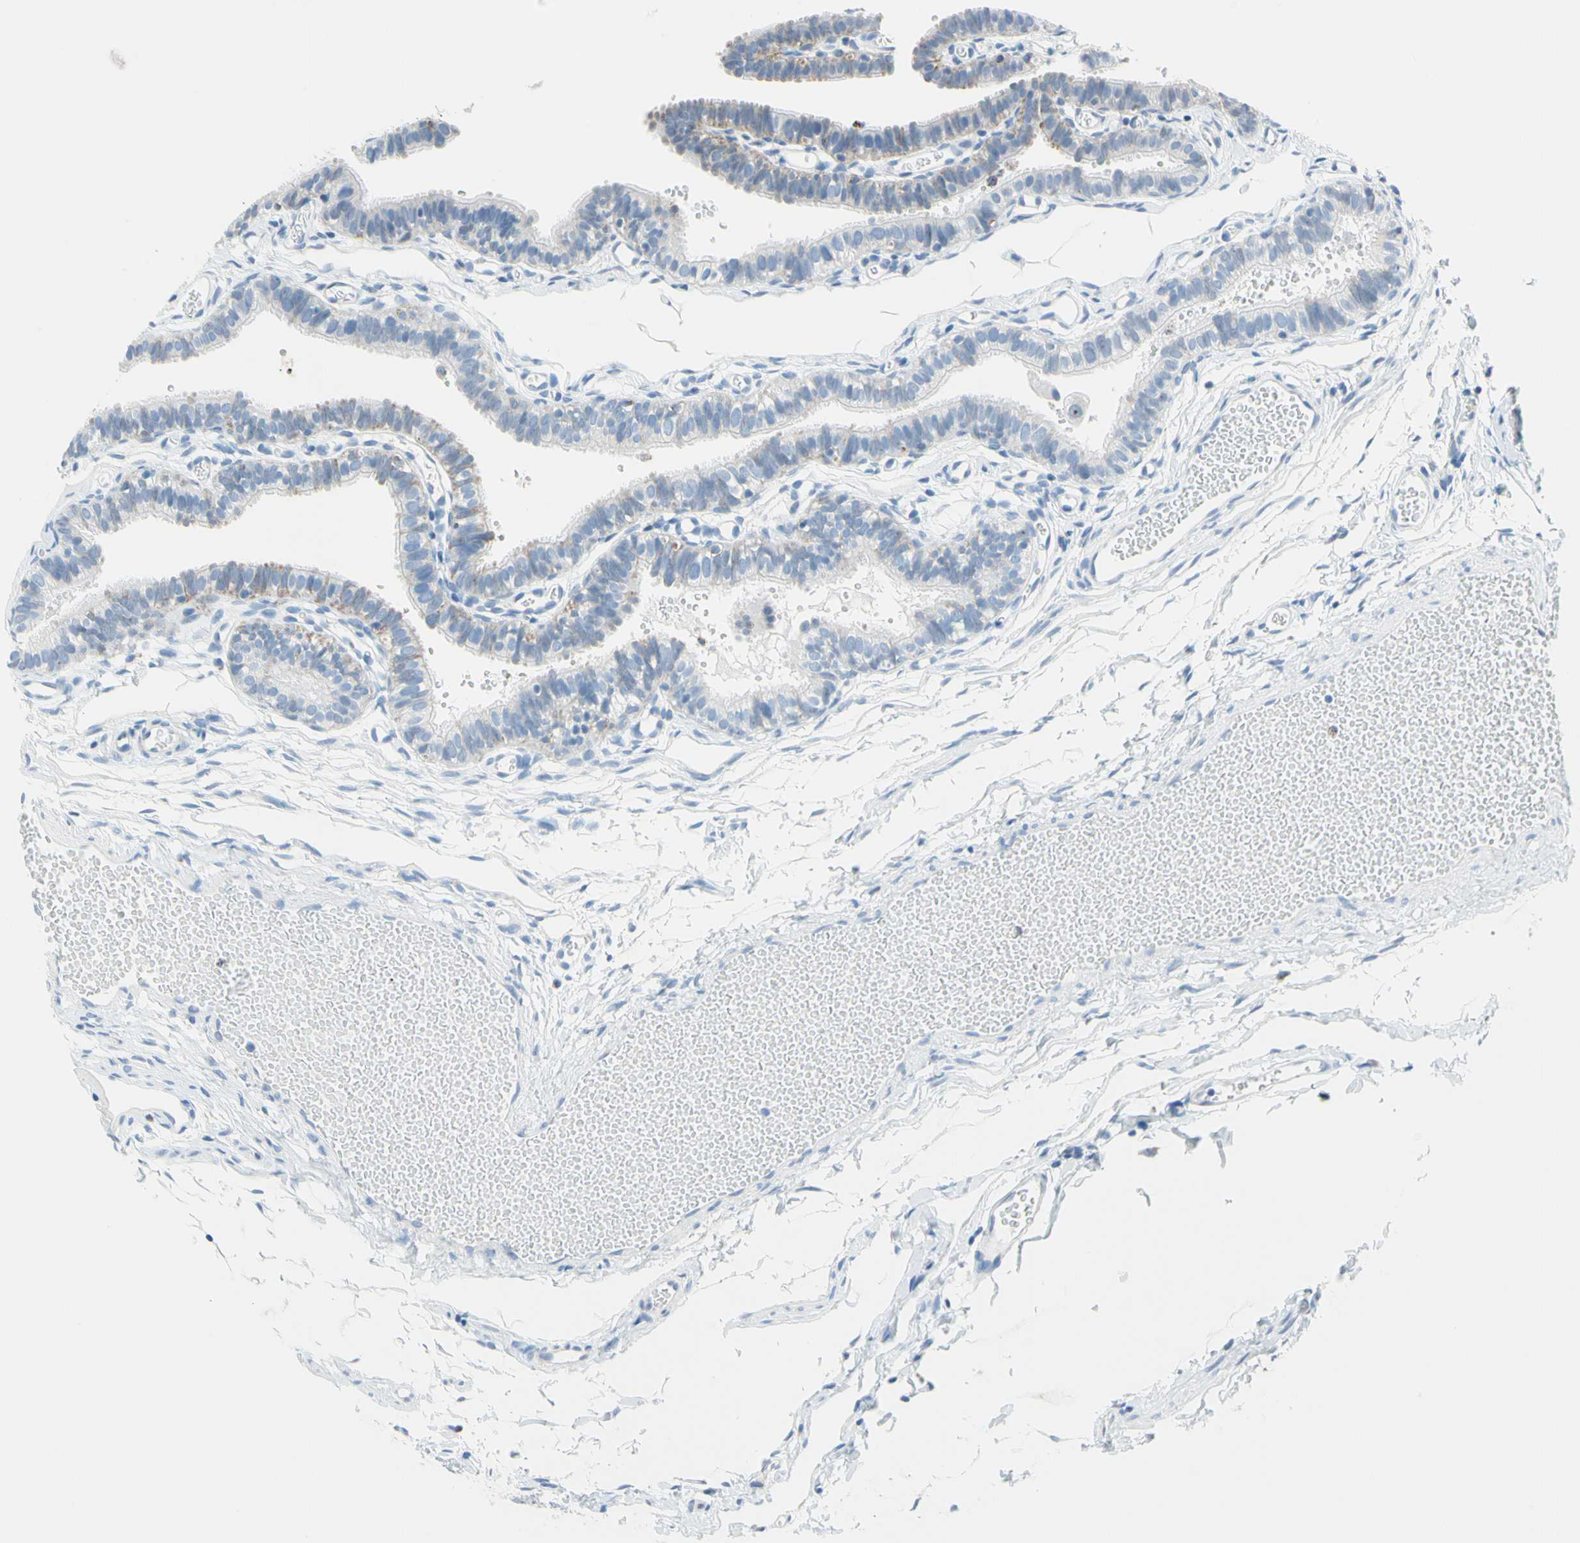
{"staining": {"intensity": "weak", "quantity": "<25%", "location": "cytoplasmic/membranous"}, "tissue": "fallopian tube", "cell_type": "Glandular cells", "image_type": "normal", "snomed": [{"axis": "morphology", "description": "Normal tissue, NOS"}, {"axis": "topography", "description": "Fallopian tube"}, {"axis": "topography", "description": "Placenta"}], "caption": "The photomicrograph displays no significant expression in glandular cells of fallopian tube. (DAB immunohistochemistry, high magnification).", "gene": "CYSLTR1", "patient": {"sex": "female", "age": 34}}